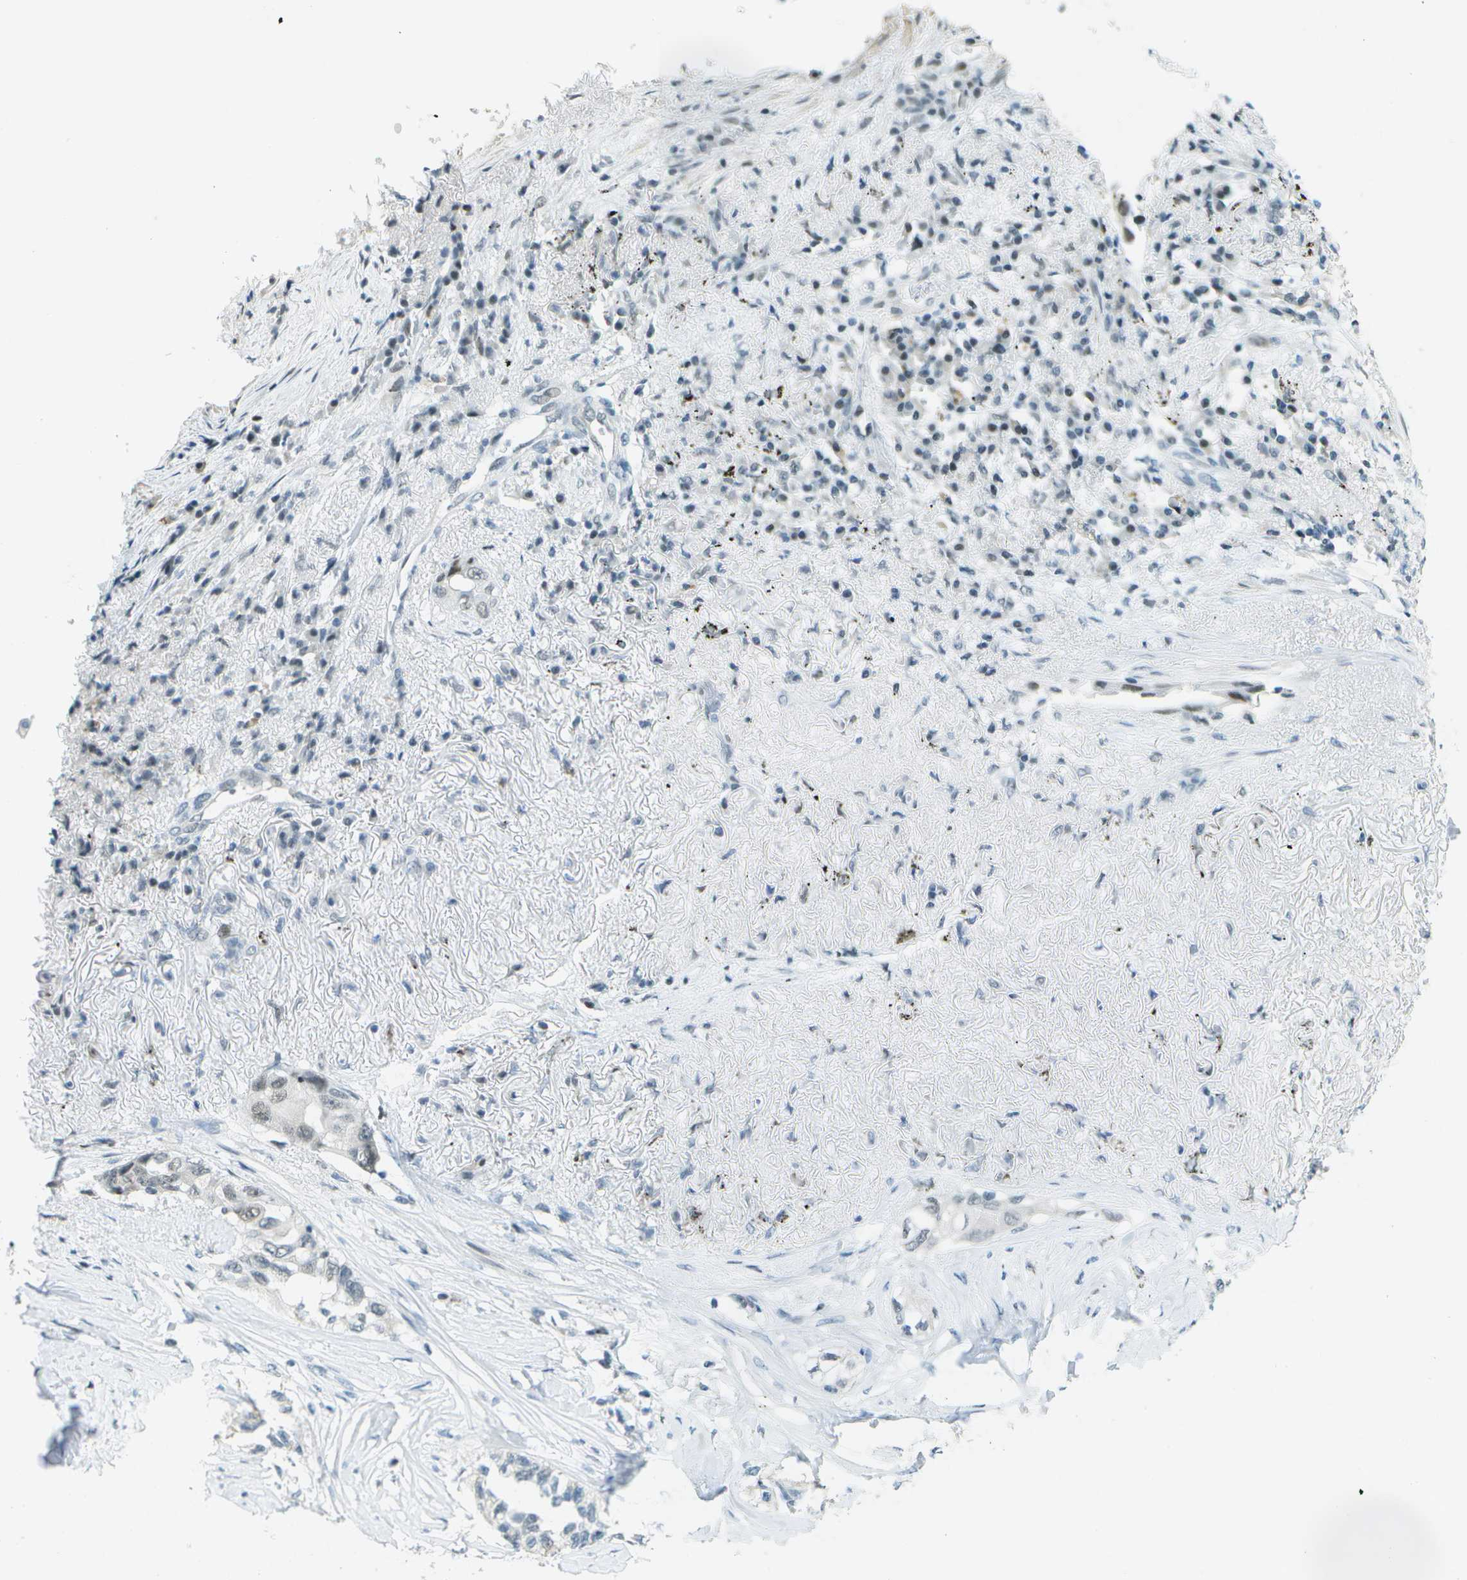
{"staining": {"intensity": "moderate", "quantity": "<25%", "location": "nuclear"}, "tissue": "lung cancer", "cell_type": "Tumor cells", "image_type": "cancer", "snomed": [{"axis": "morphology", "description": "Adenocarcinoma, NOS"}, {"axis": "topography", "description": "Lung"}], "caption": "Immunohistochemical staining of human adenocarcinoma (lung) shows moderate nuclear protein positivity in approximately <25% of tumor cells.", "gene": "NEK11", "patient": {"sex": "female", "age": 51}}